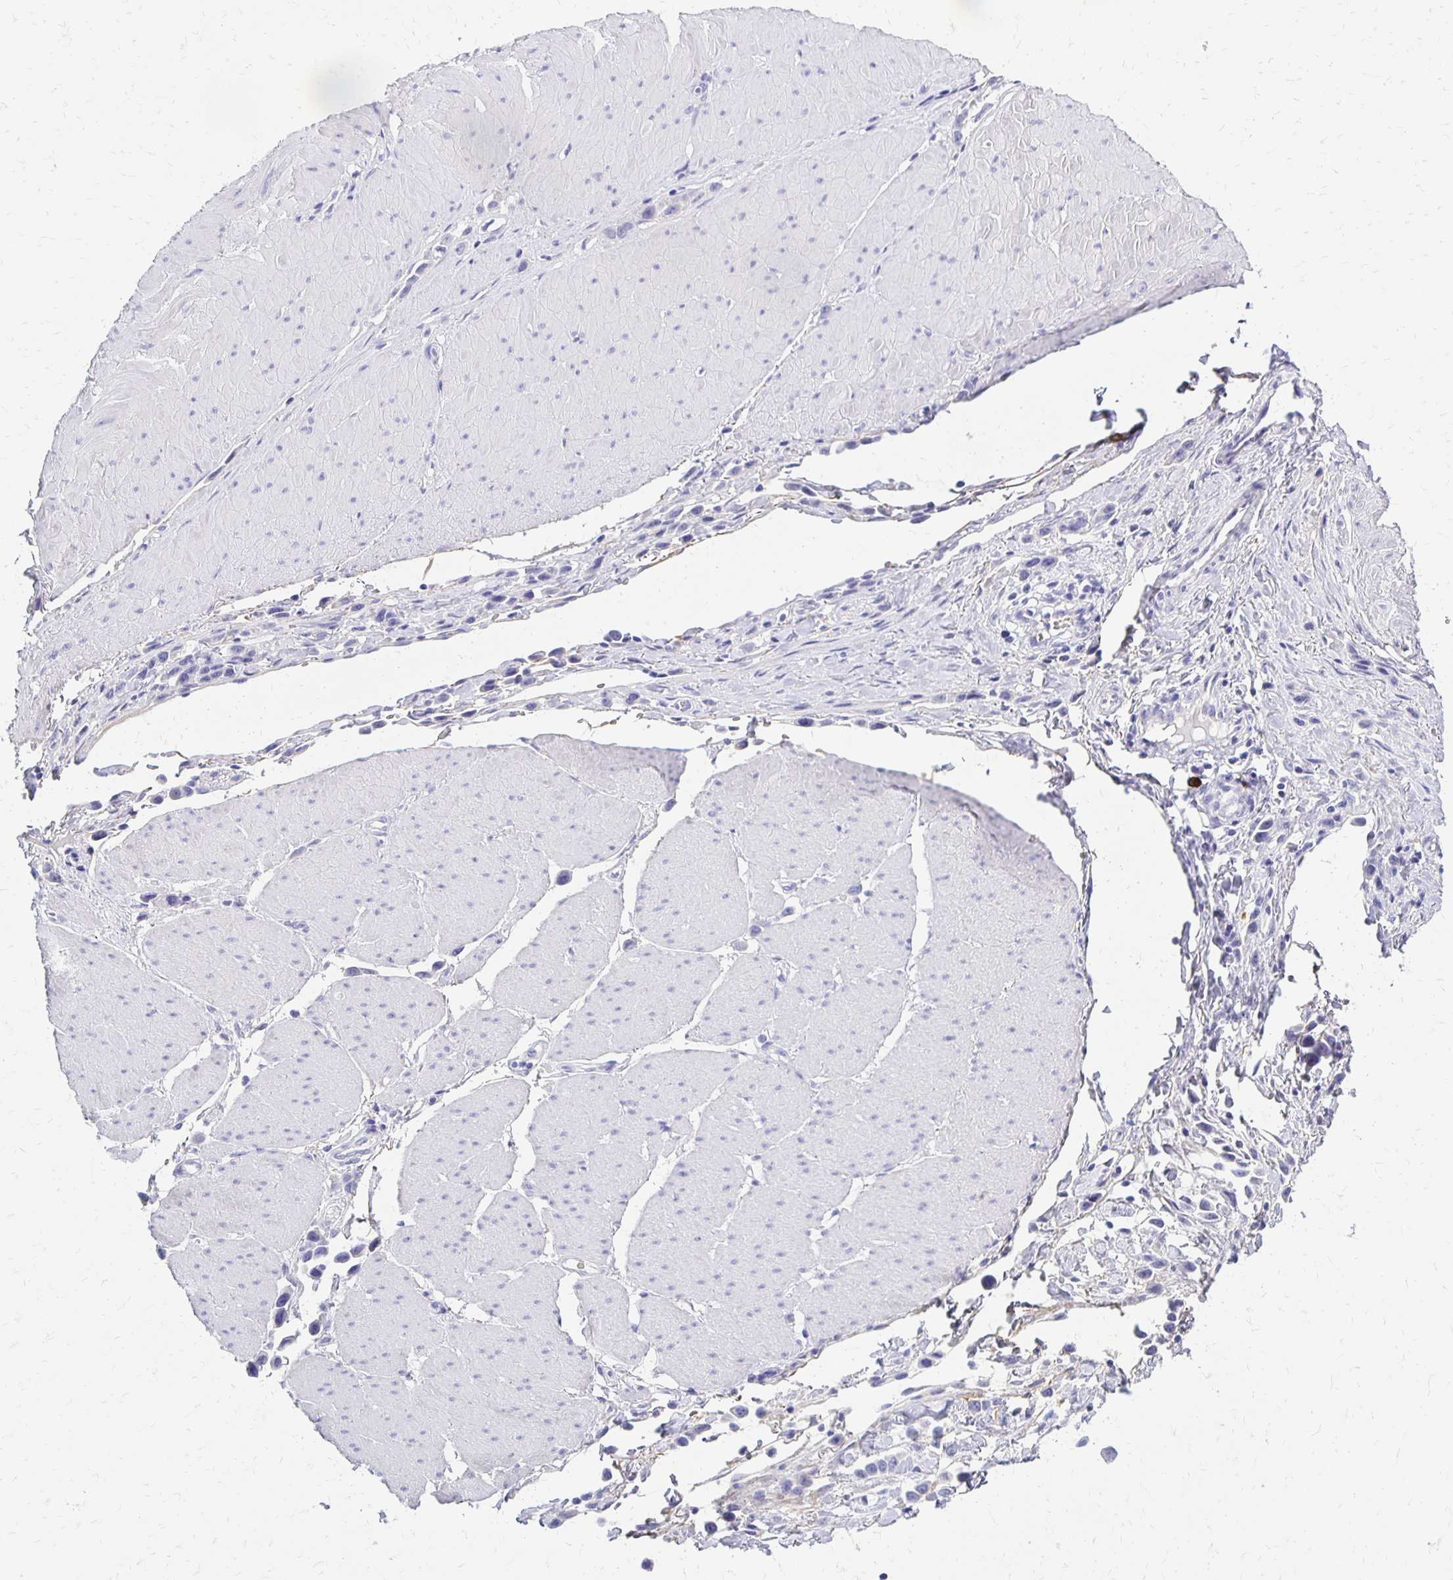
{"staining": {"intensity": "negative", "quantity": "none", "location": "none"}, "tissue": "stomach cancer", "cell_type": "Tumor cells", "image_type": "cancer", "snomed": [{"axis": "morphology", "description": "Adenocarcinoma, NOS"}, {"axis": "topography", "description": "Stomach"}], "caption": "This photomicrograph is of stomach cancer (adenocarcinoma) stained with IHC to label a protein in brown with the nuclei are counter-stained blue. There is no positivity in tumor cells.", "gene": "FNTB", "patient": {"sex": "male", "age": 47}}